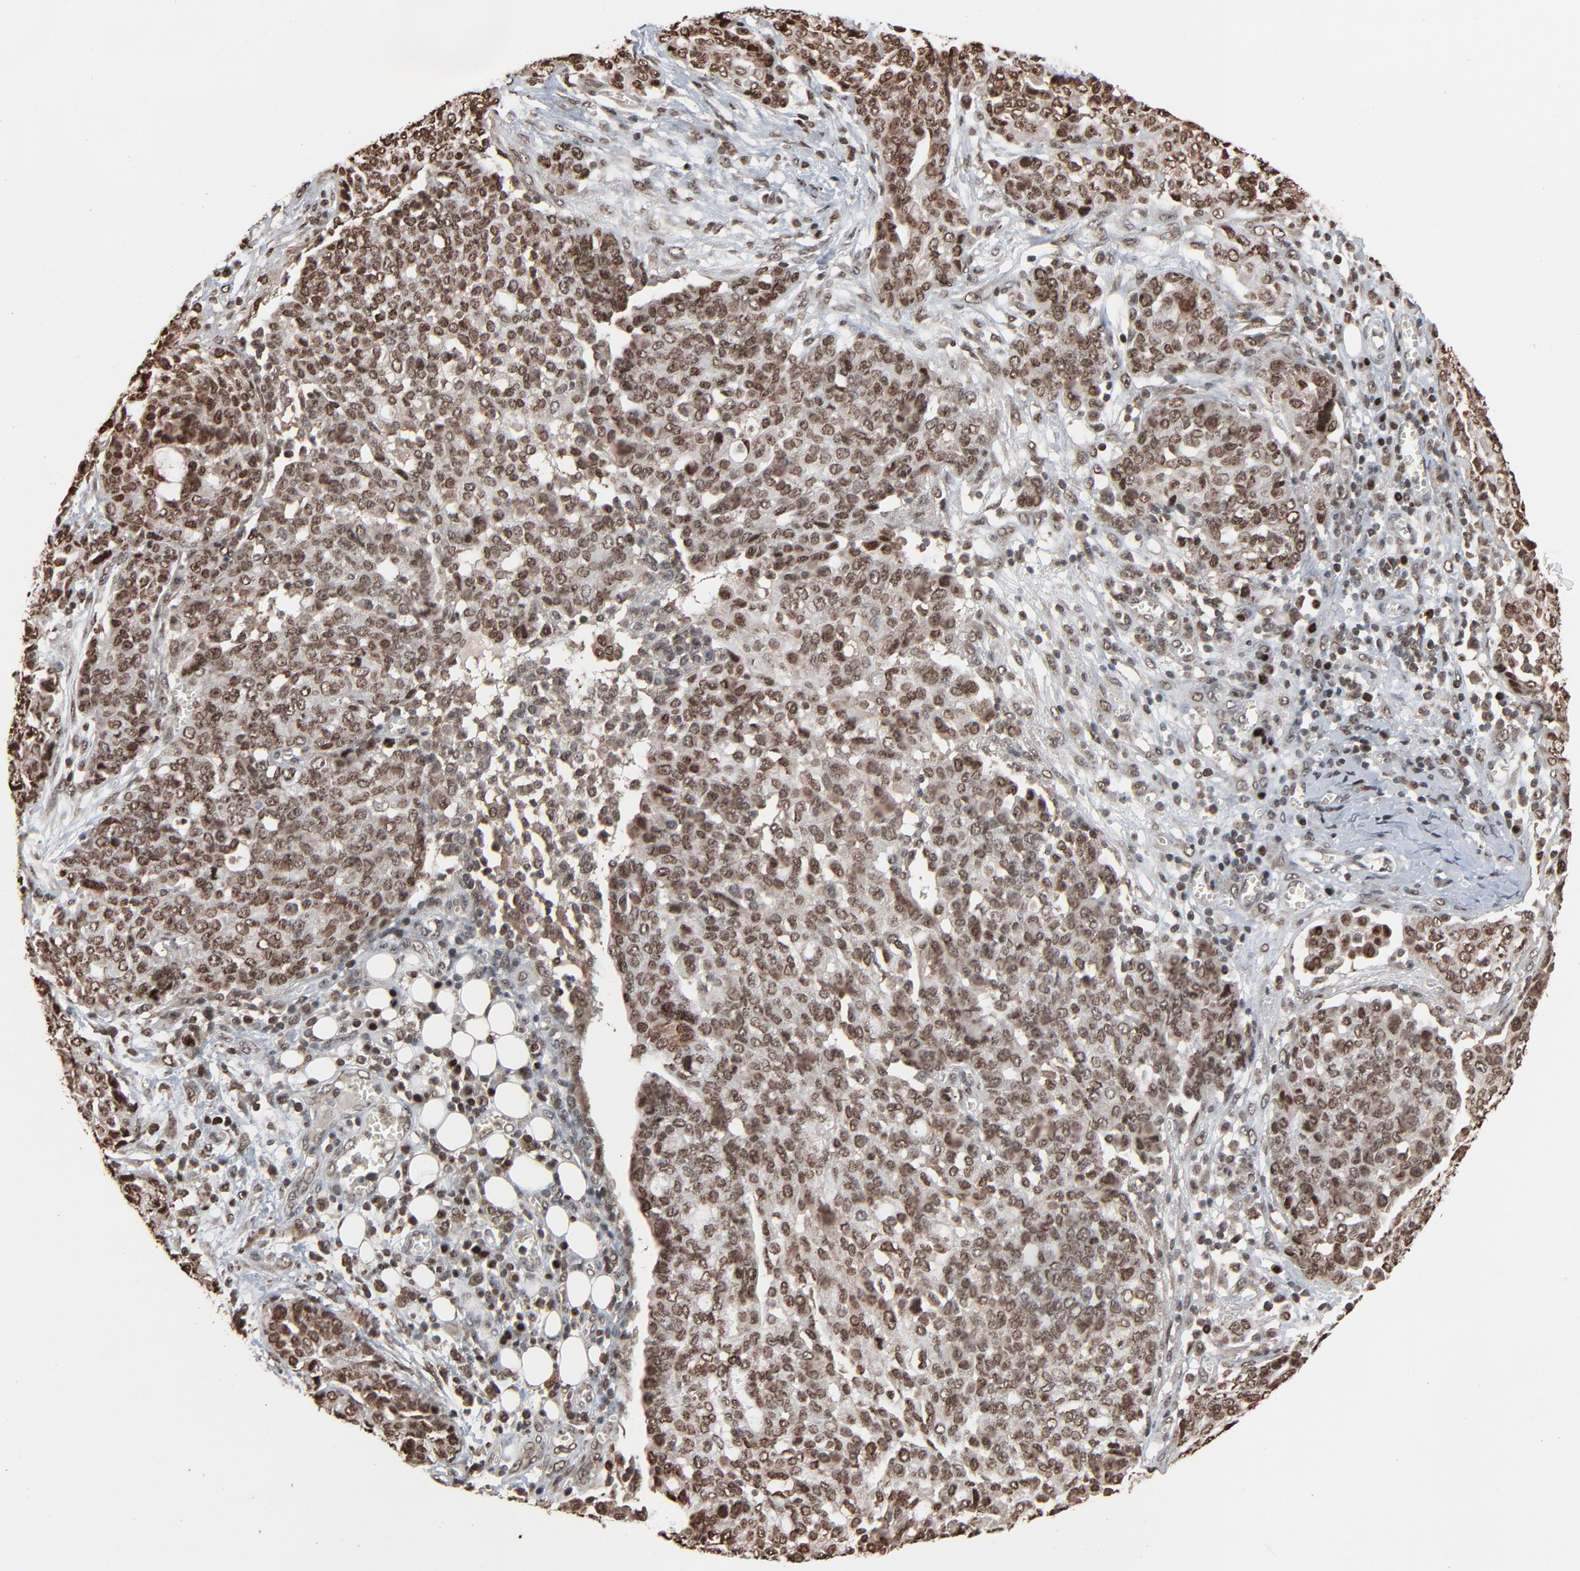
{"staining": {"intensity": "moderate", "quantity": ">75%", "location": "nuclear"}, "tissue": "ovarian cancer", "cell_type": "Tumor cells", "image_type": "cancer", "snomed": [{"axis": "morphology", "description": "Cystadenocarcinoma, serous, NOS"}, {"axis": "topography", "description": "Soft tissue"}, {"axis": "topography", "description": "Ovary"}], "caption": "Immunohistochemical staining of serous cystadenocarcinoma (ovarian) reveals medium levels of moderate nuclear positivity in about >75% of tumor cells.", "gene": "RPS6KA3", "patient": {"sex": "female", "age": 57}}